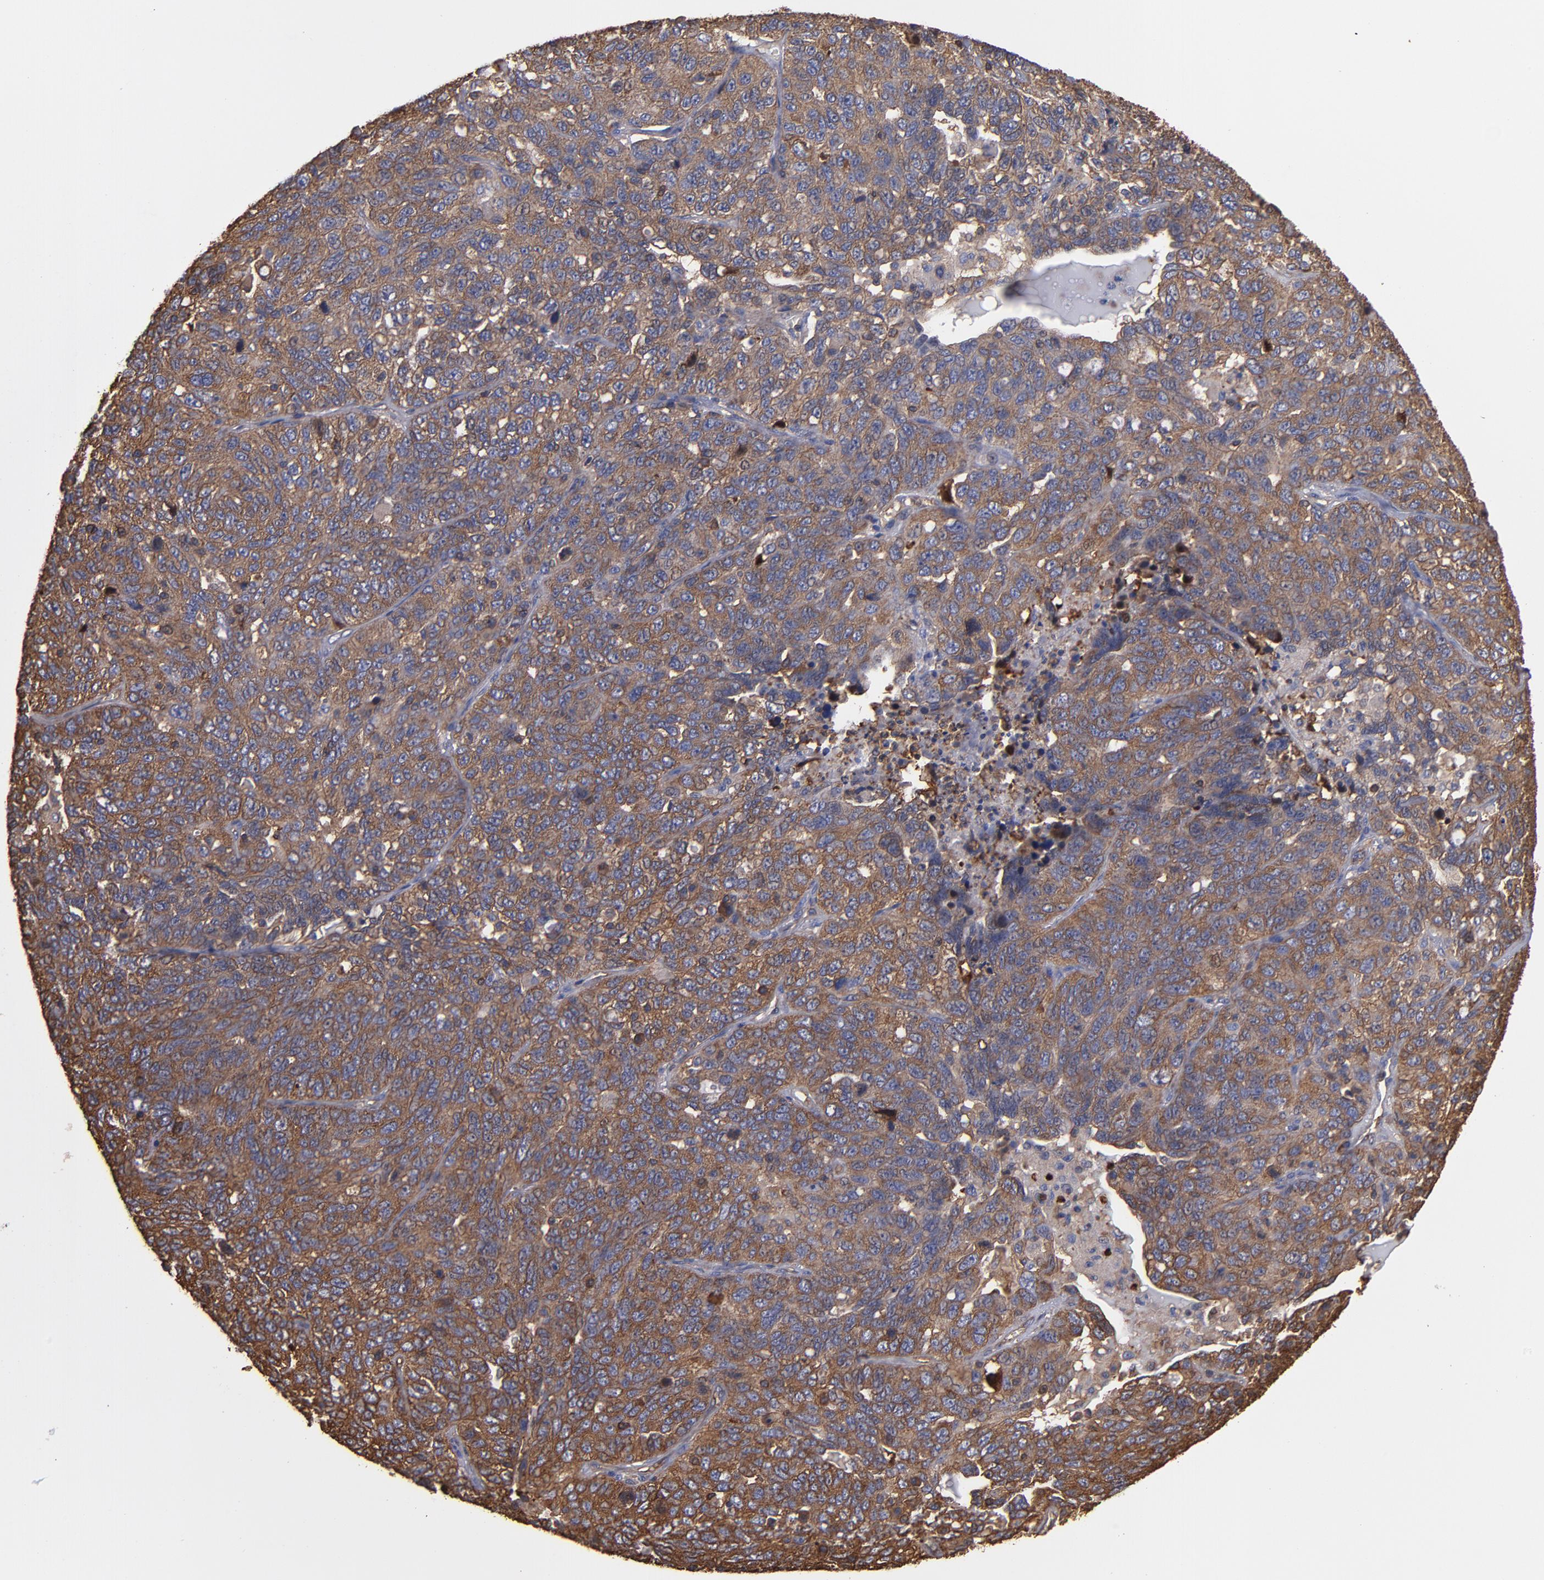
{"staining": {"intensity": "moderate", "quantity": ">75%", "location": "cytoplasmic/membranous"}, "tissue": "ovarian cancer", "cell_type": "Tumor cells", "image_type": "cancer", "snomed": [{"axis": "morphology", "description": "Cystadenocarcinoma, serous, NOS"}, {"axis": "topography", "description": "Ovary"}], "caption": "Ovarian serous cystadenocarcinoma was stained to show a protein in brown. There is medium levels of moderate cytoplasmic/membranous expression in approximately >75% of tumor cells. Using DAB (3,3'-diaminobenzidine) (brown) and hematoxylin (blue) stains, captured at high magnification using brightfield microscopy.", "gene": "ACTN4", "patient": {"sex": "female", "age": 71}}